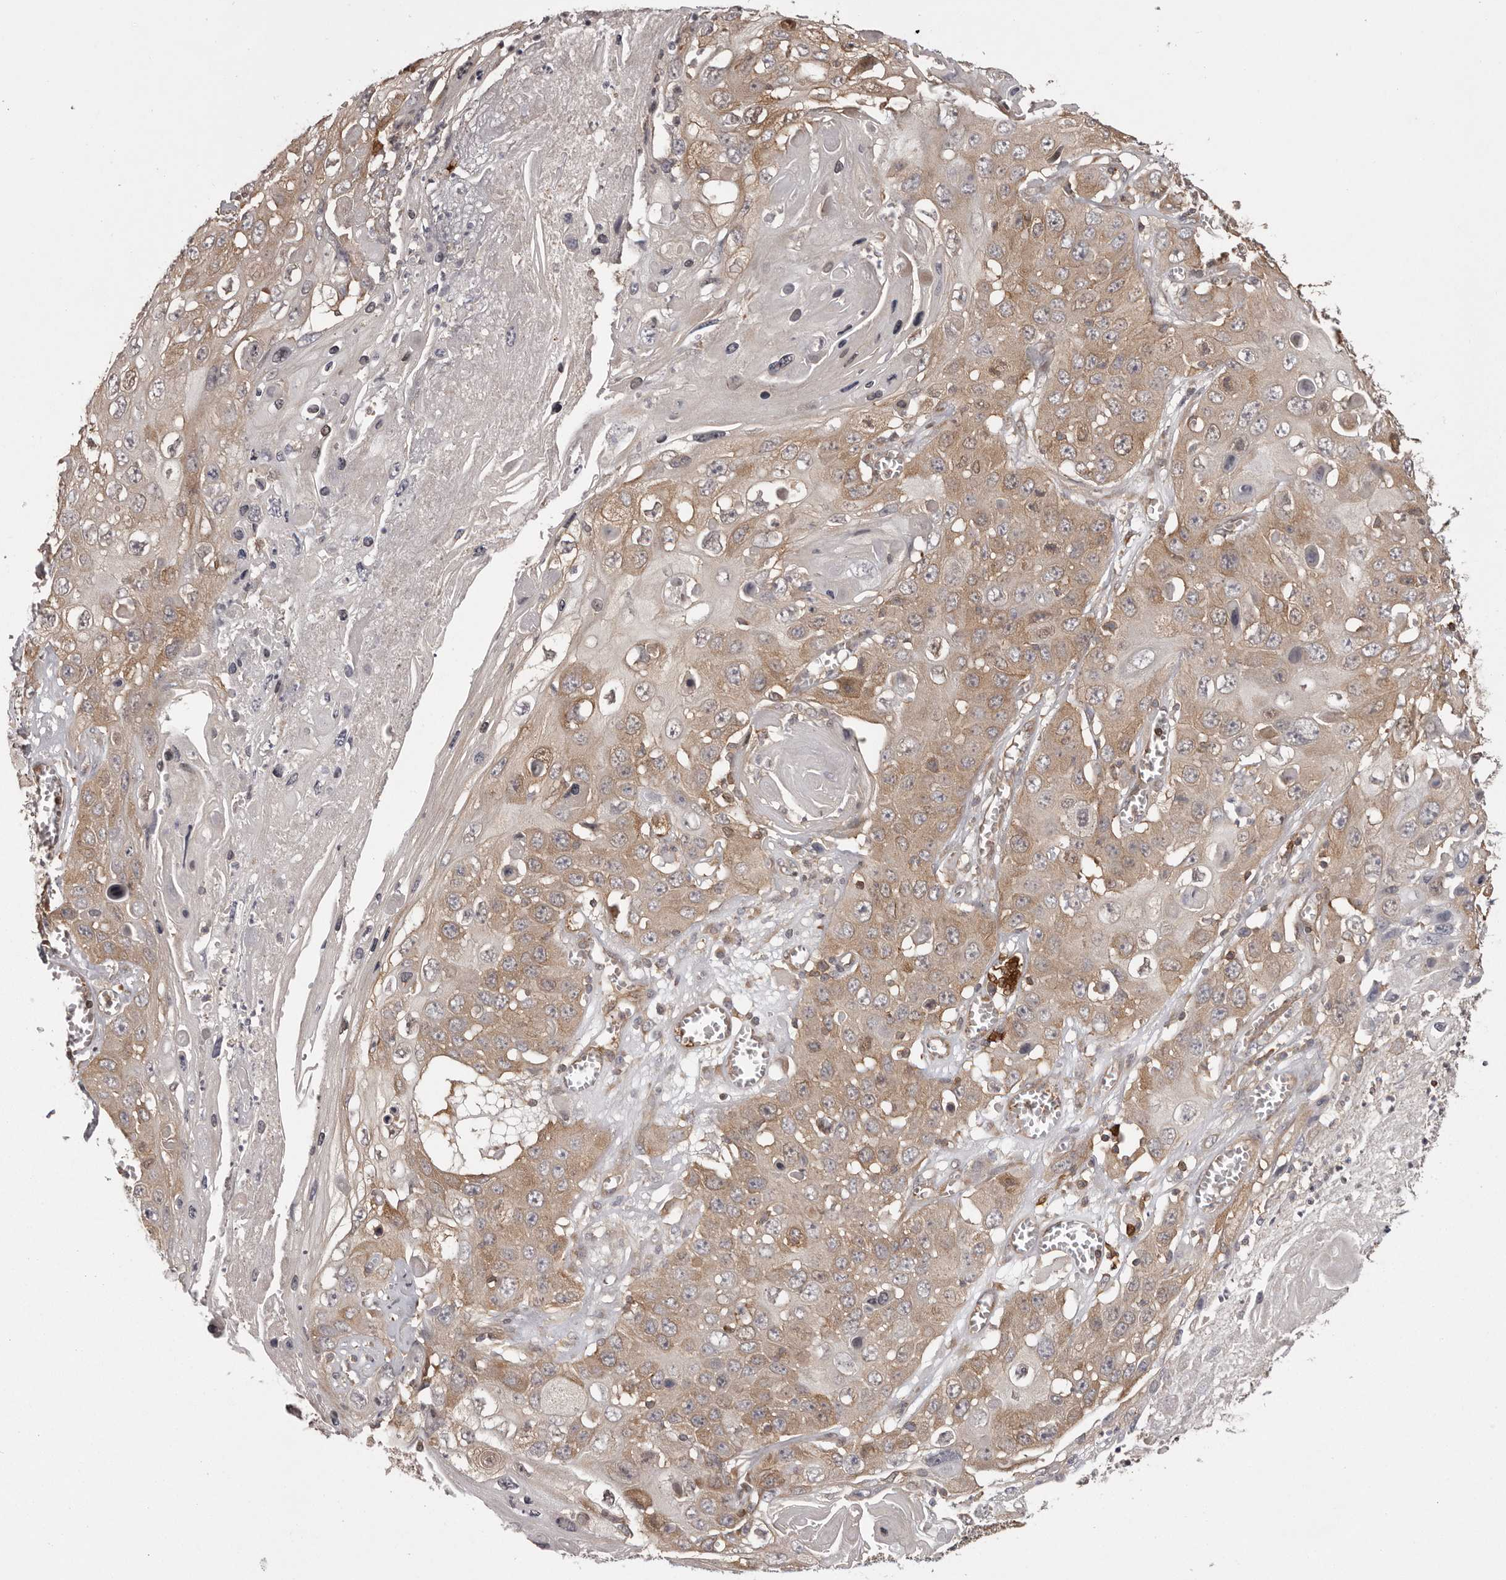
{"staining": {"intensity": "weak", "quantity": "25%-75%", "location": "cytoplasmic/membranous"}, "tissue": "skin cancer", "cell_type": "Tumor cells", "image_type": "cancer", "snomed": [{"axis": "morphology", "description": "Squamous cell carcinoma, NOS"}, {"axis": "topography", "description": "Skin"}], "caption": "An IHC image of tumor tissue is shown. Protein staining in brown shows weak cytoplasmic/membranous positivity in squamous cell carcinoma (skin) within tumor cells.", "gene": "NFKBIA", "patient": {"sex": "male", "age": 55}}